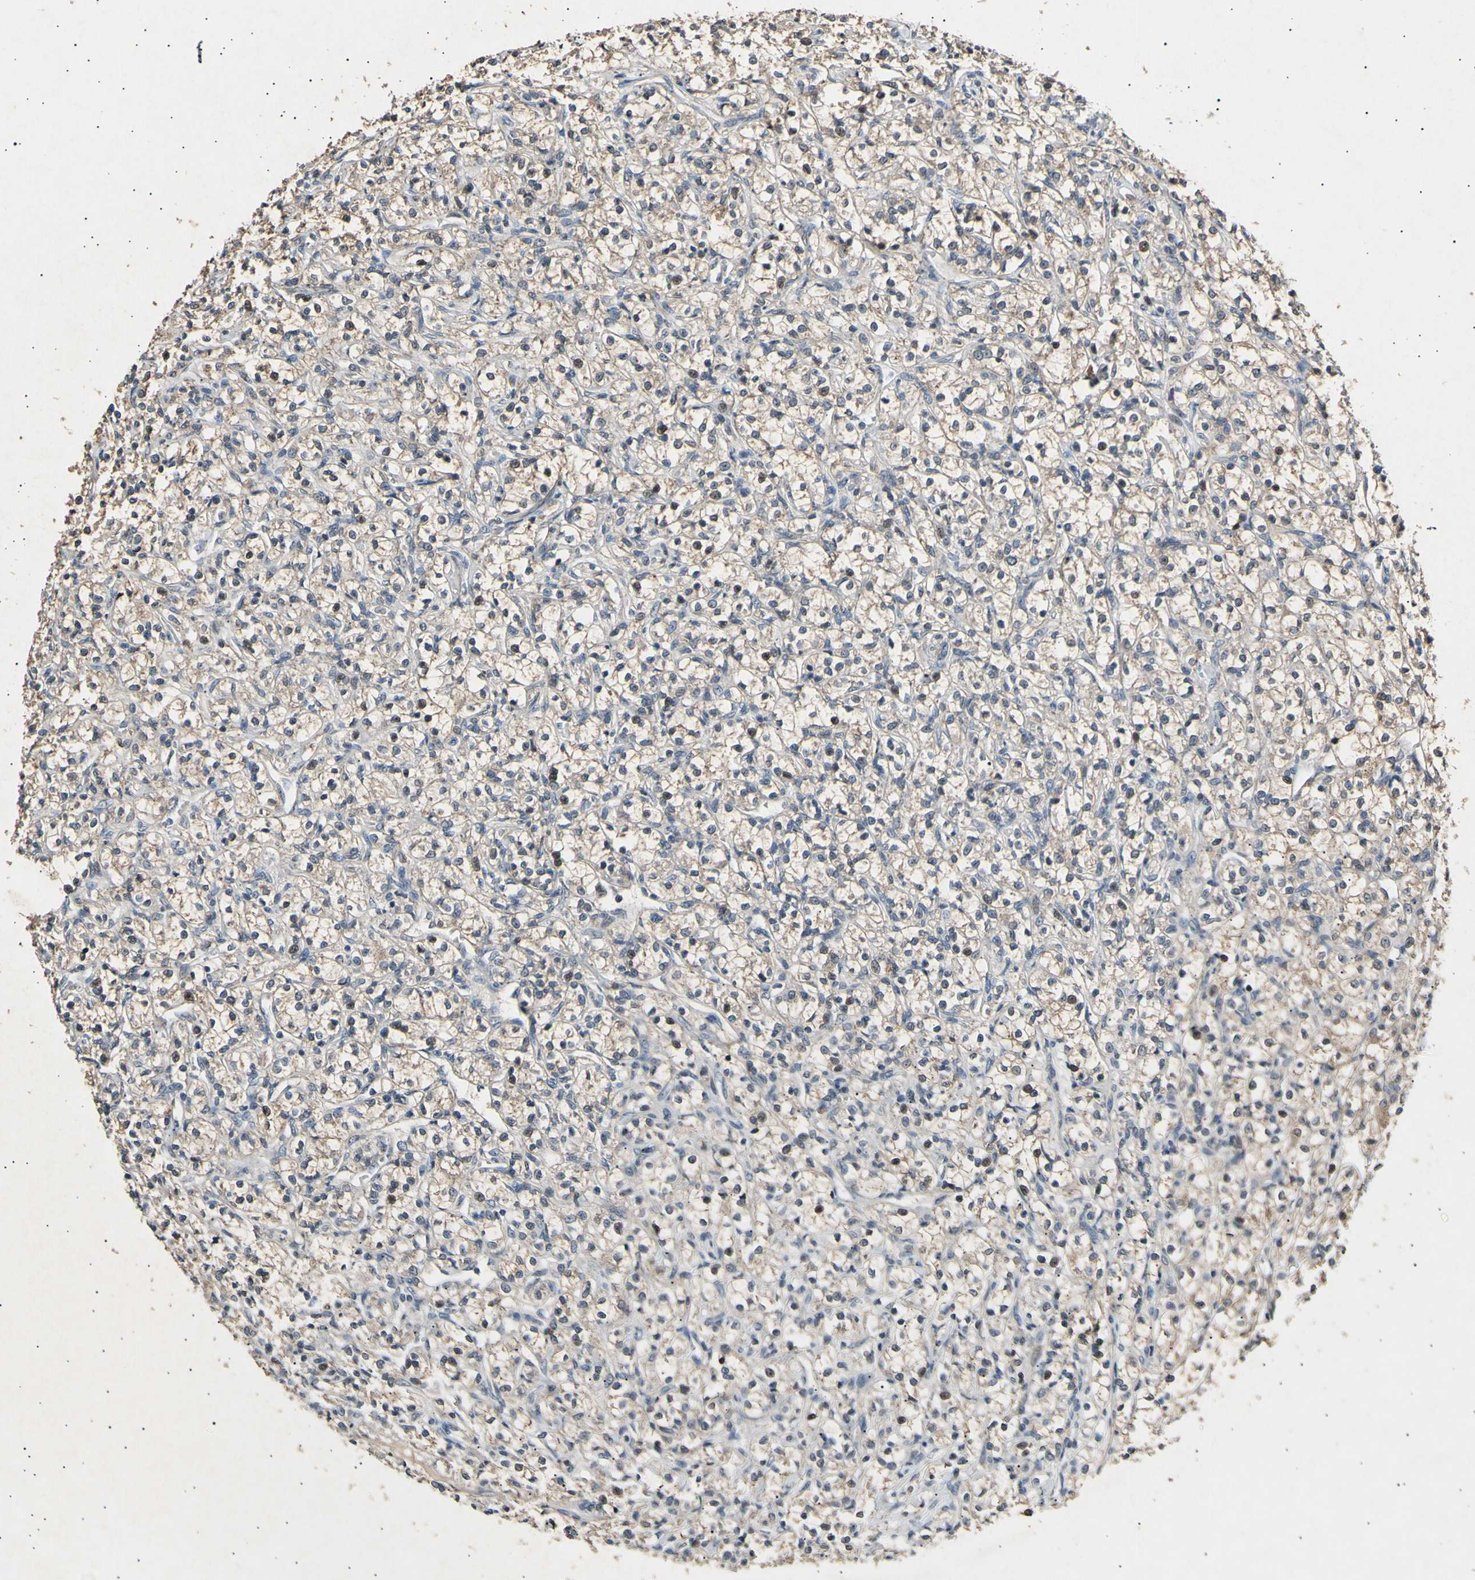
{"staining": {"intensity": "weak", "quantity": ">75%", "location": "cytoplasmic/membranous"}, "tissue": "renal cancer", "cell_type": "Tumor cells", "image_type": "cancer", "snomed": [{"axis": "morphology", "description": "Adenocarcinoma, NOS"}, {"axis": "topography", "description": "Kidney"}], "caption": "Renal cancer (adenocarcinoma) stained with DAB immunohistochemistry reveals low levels of weak cytoplasmic/membranous staining in about >75% of tumor cells. The protein of interest is shown in brown color, while the nuclei are stained blue.", "gene": "ADCY3", "patient": {"sex": "female", "age": 69}}